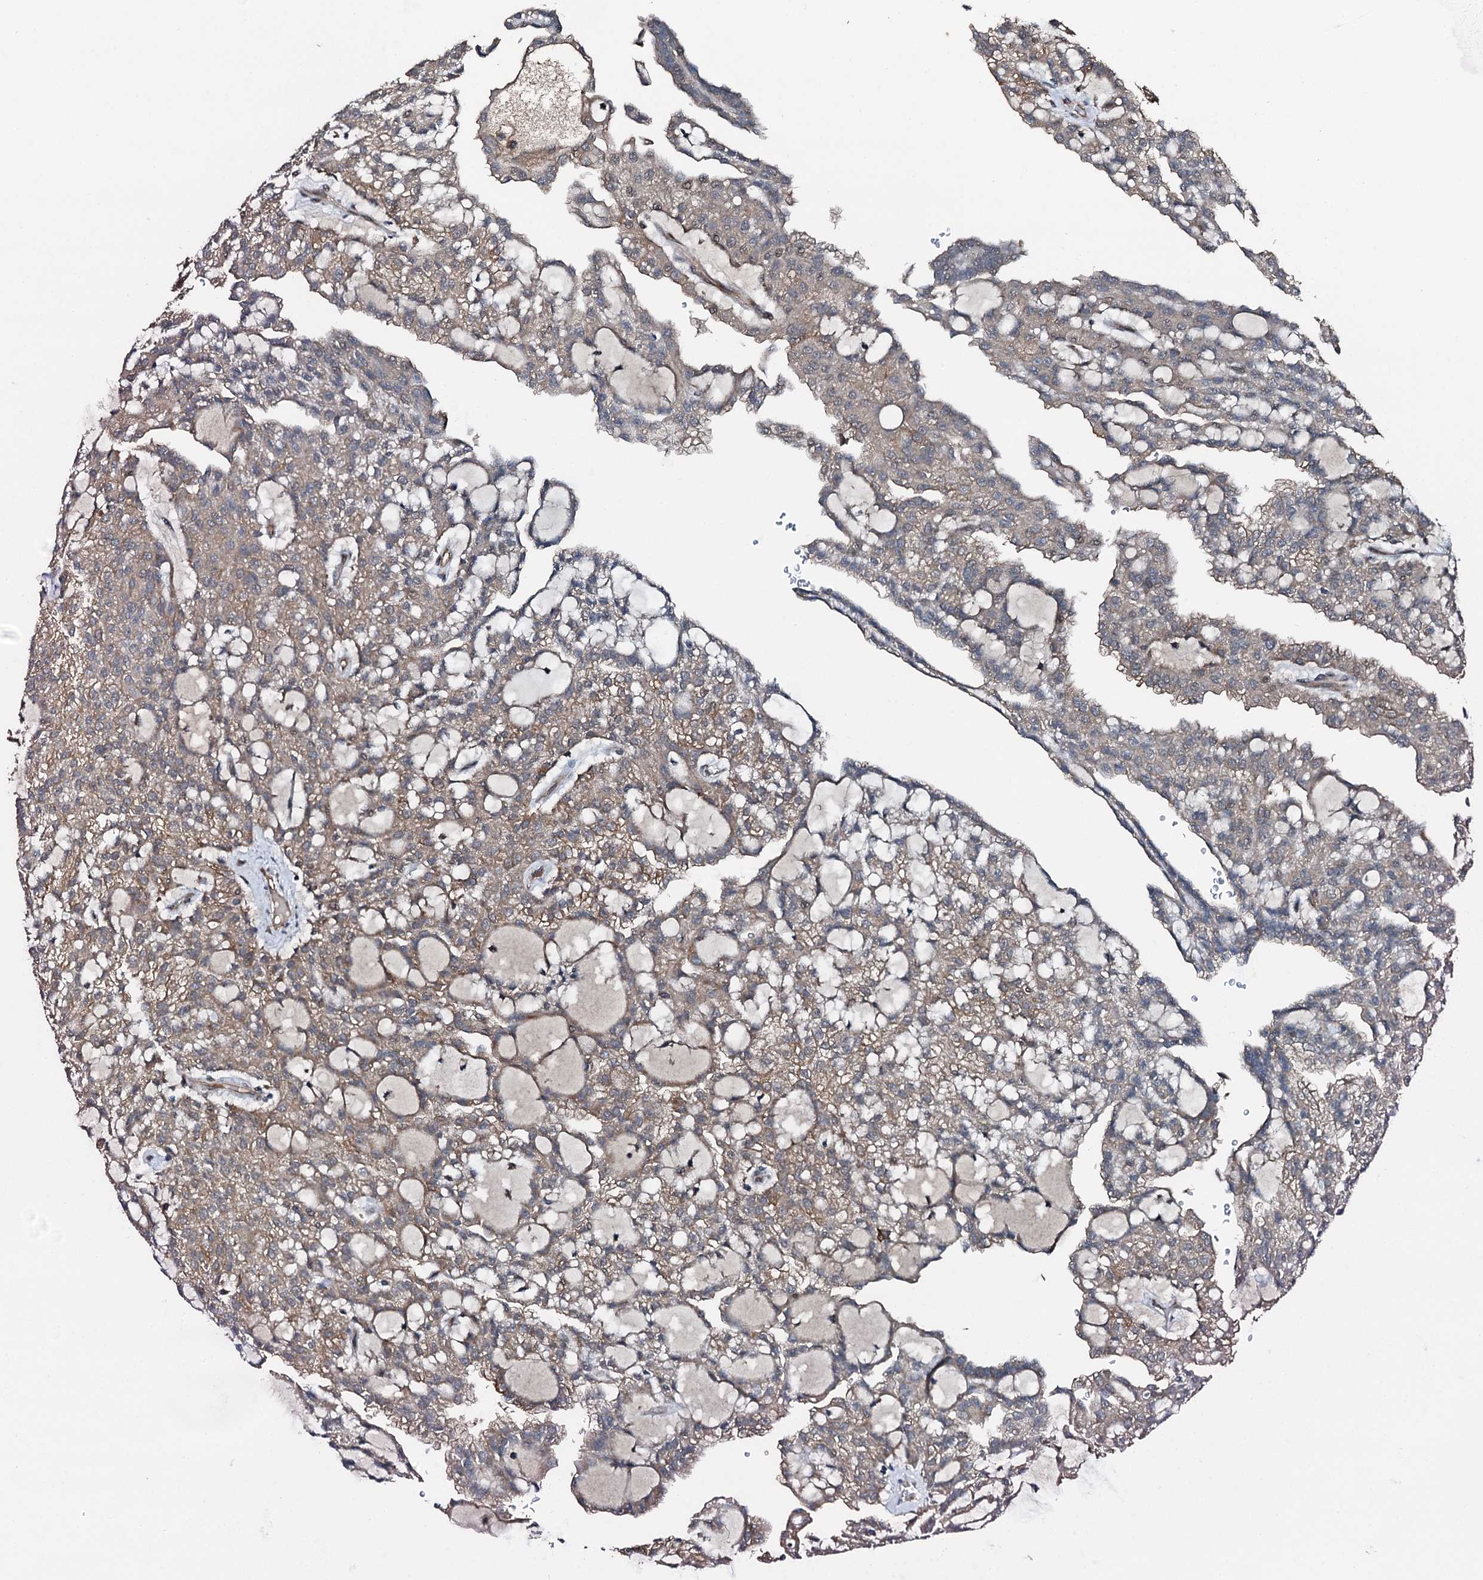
{"staining": {"intensity": "weak", "quantity": "25%-75%", "location": "cytoplasmic/membranous"}, "tissue": "renal cancer", "cell_type": "Tumor cells", "image_type": "cancer", "snomed": [{"axis": "morphology", "description": "Adenocarcinoma, NOS"}, {"axis": "topography", "description": "Kidney"}], "caption": "Immunohistochemistry micrograph of renal adenocarcinoma stained for a protein (brown), which reveals low levels of weak cytoplasmic/membranous staining in approximately 25%-75% of tumor cells.", "gene": "FLYWCH1", "patient": {"sex": "male", "age": 63}}